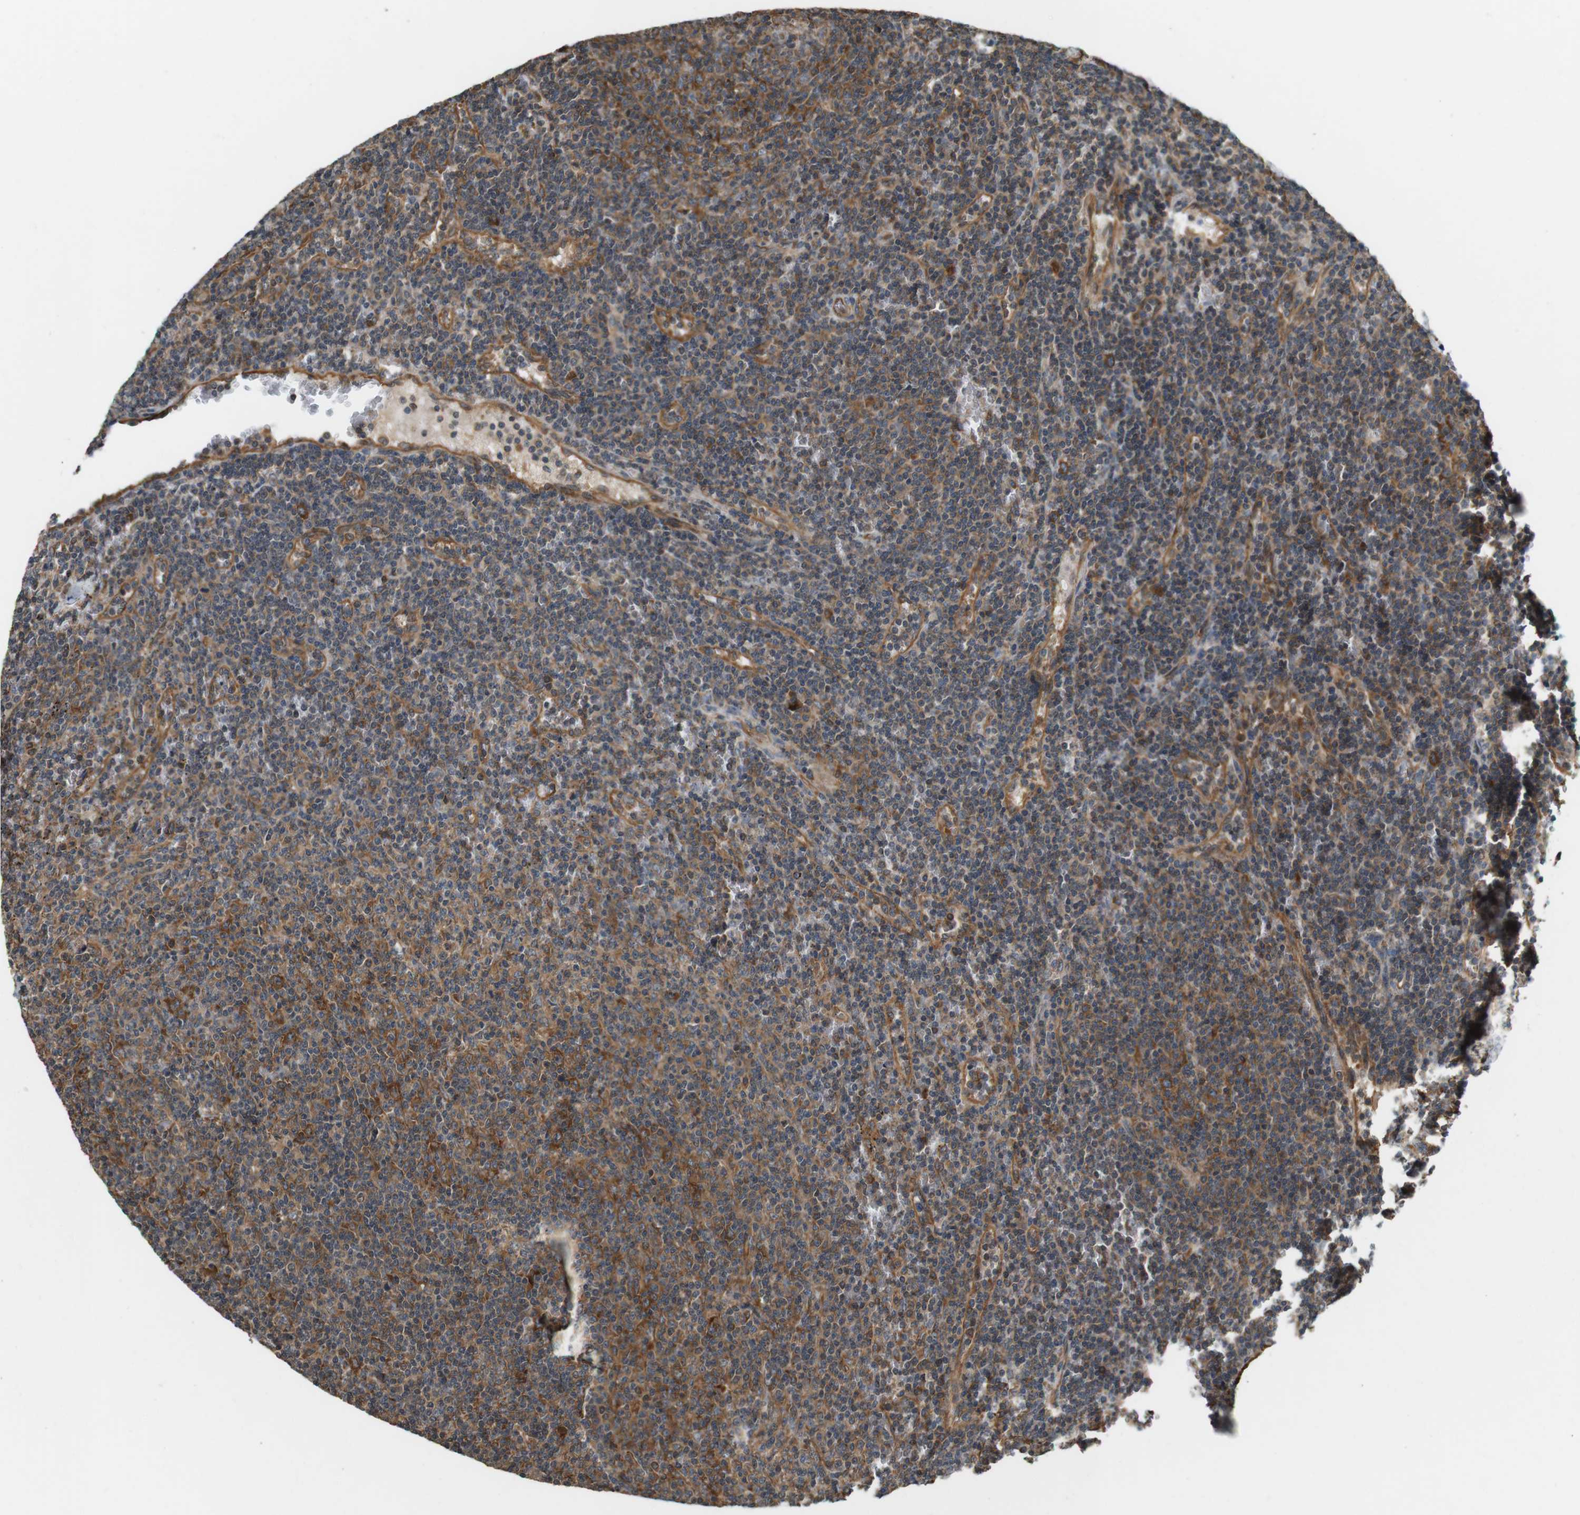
{"staining": {"intensity": "moderate", "quantity": "25%-75%", "location": "cytoplasmic/membranous"}, "tissue": "lymphoma", "cell_type": "Tumor cells", "image_type": "cancer", "snomed": [{"axis": "morphology", "description": "Malignant lymphoma, non-Hodgkin's type, Low grade"}, {"axis": "topography", "description": "Spleen"}], "caption": "Low-grade malignant lymphoma, non-Hodgkin's type stained with IHC shows moderate cytoplasmic/membranous staining in approximately 25%-75% of tumor cells. The staining is performed using DAB brown chromogen to label protein expression. The nuclei are counter-stained blue using hematoxylin.", "gene": "PA2G4", "patient": {"sex": "female", "age": 50}}